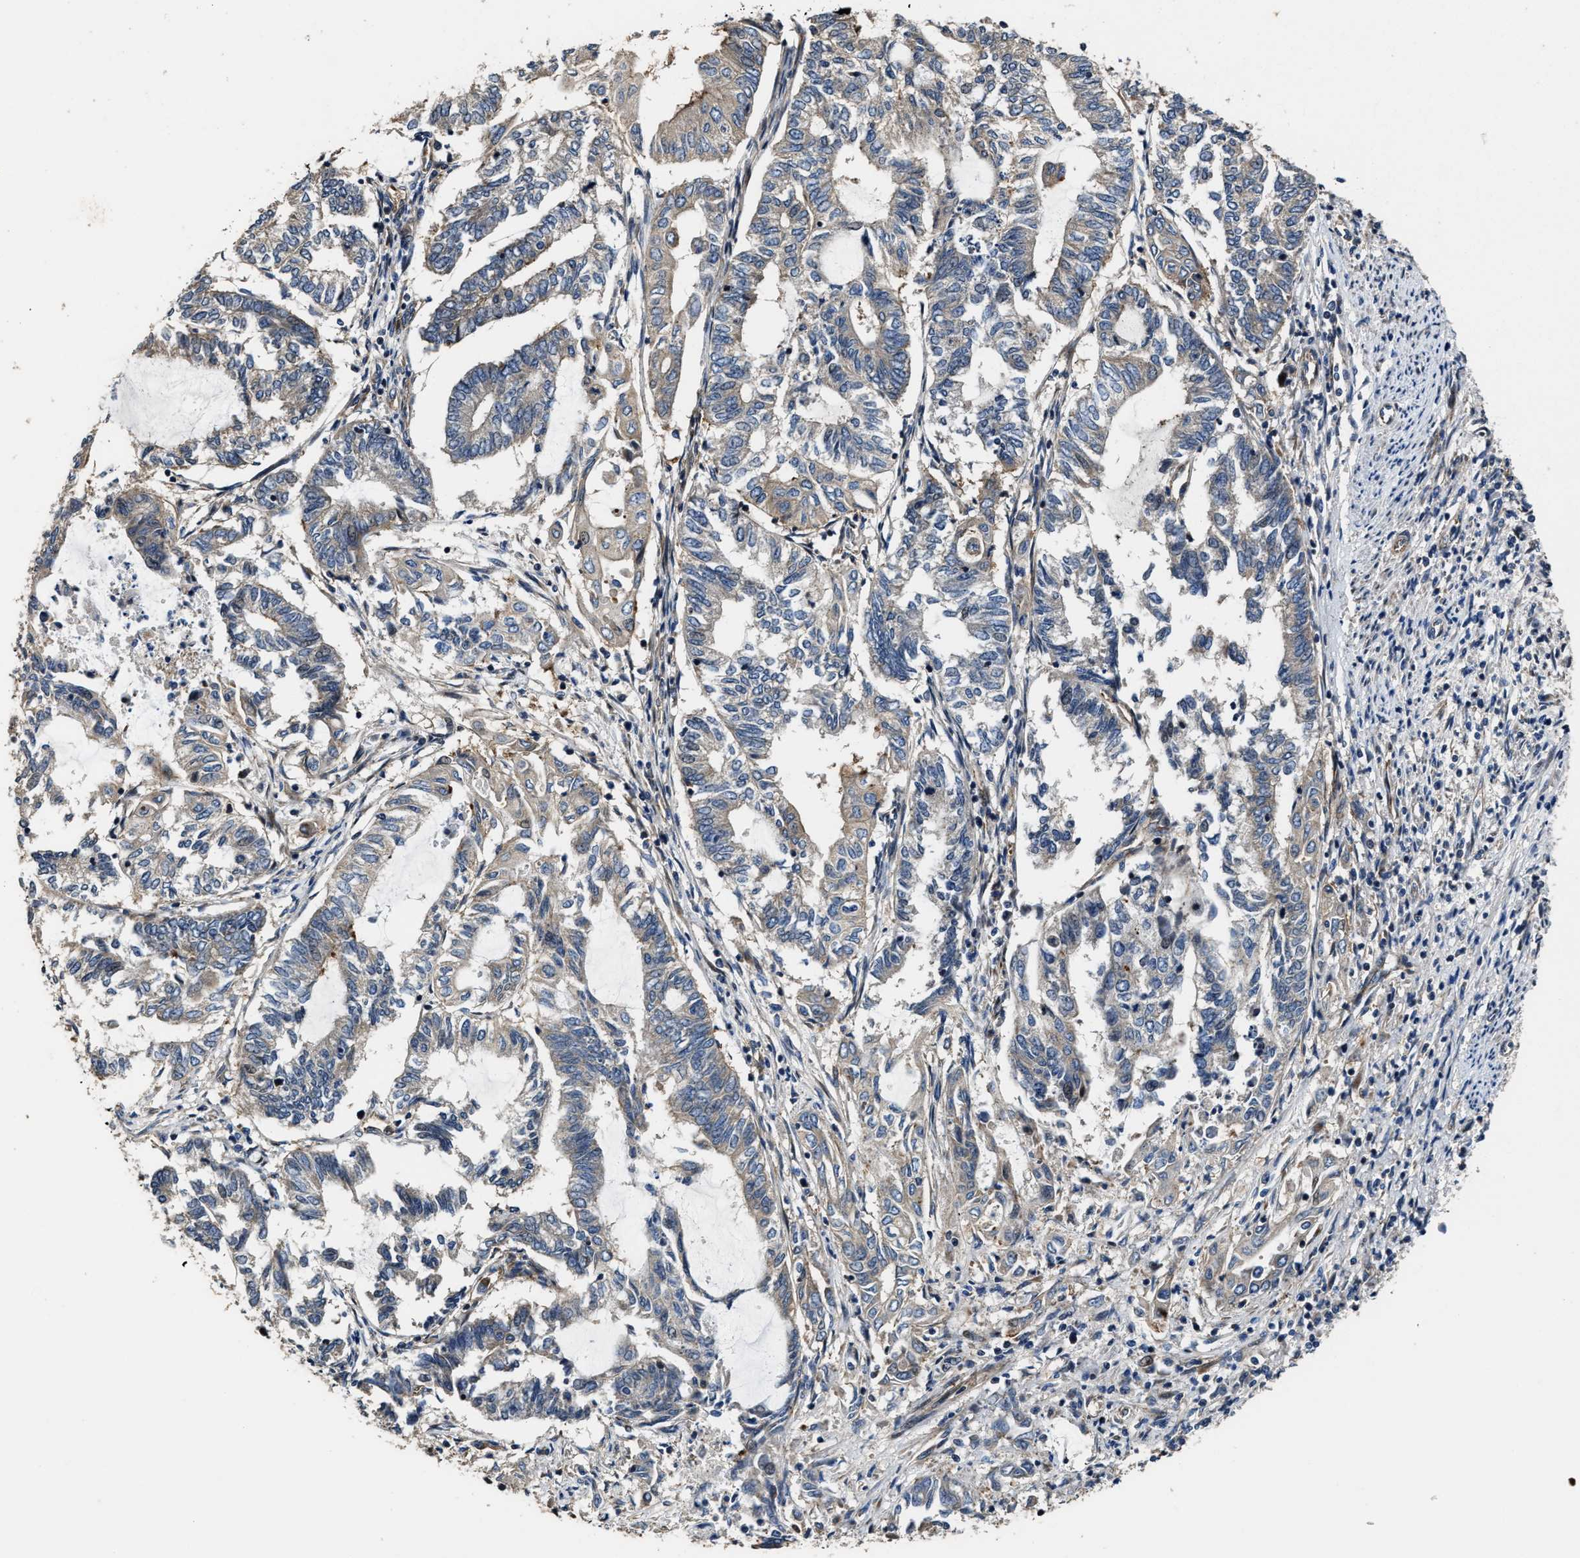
{"staining": {"intensity": "negative", "quantity": "none", "location": "none"}, "tissue": "endometrial cancer", "cell_type": "Tumor cells", "image_type": "cancer", "snomed": [{"axis": "morphology", "description": "Adenocarcinoma, NOS"}, {"axis": "topography", "description": "Uterus"}, {"axis": "topography", "description": "Endometrium"}], "caption": "The image displays no significant positivity in tumor cells of endometrial adenocarcinoma.", "gene": "PTAR1", "patient": {"sex": "female", "age": 70}}